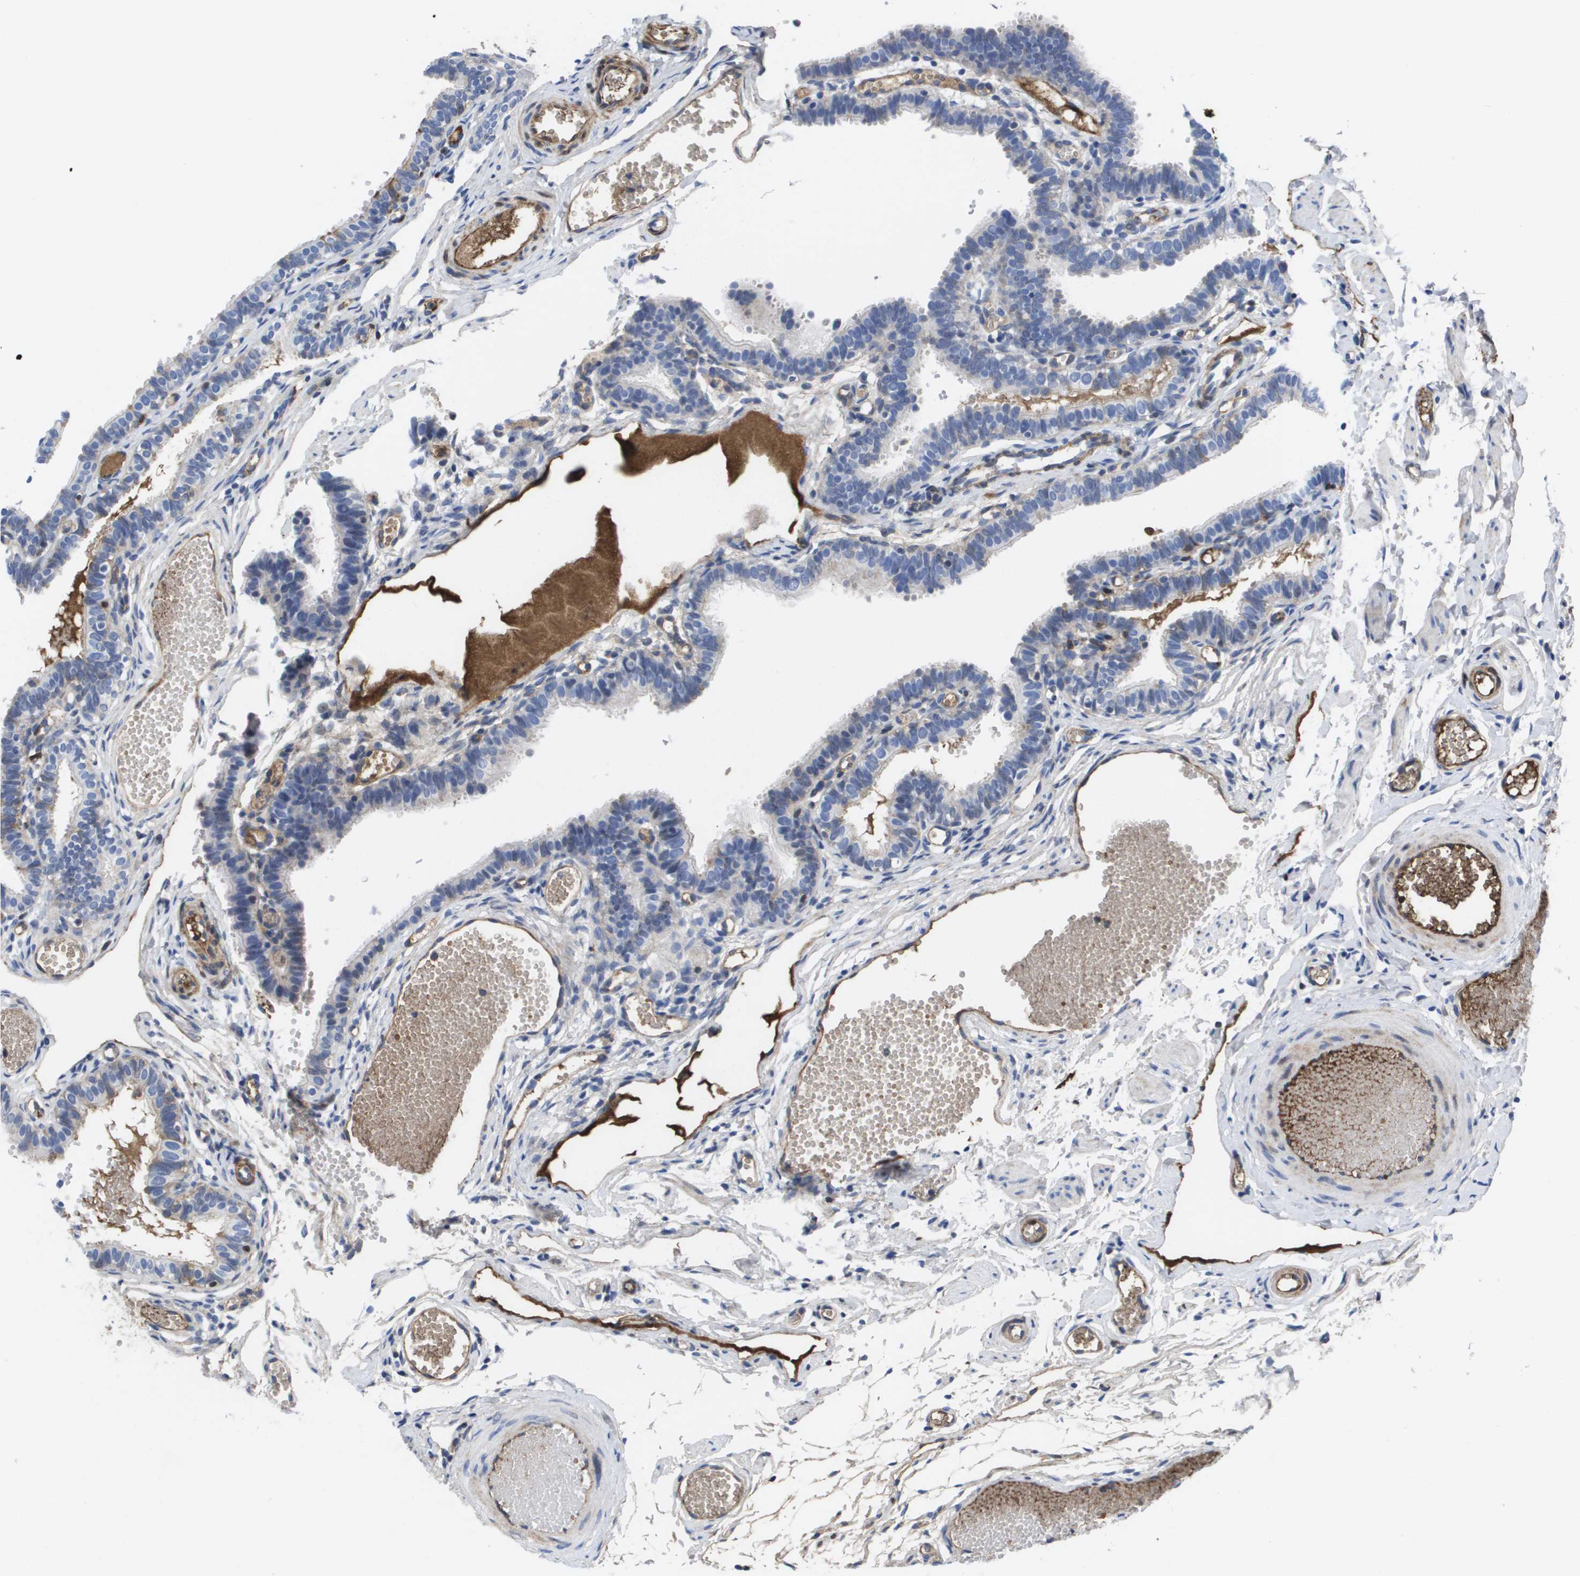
{"staining": {"intensity": "moderate", "quantity": "<25%", "location": "cytoplasmic/membranous"}, "tissue": "fallopian tube", "cell_type": "Glandular cells", "image_type": "normal", "snomed": [{"axis": "morphology", "description": "Normal tissue, NOS"}, {"axis": "topography", "description": "Fallopian tube"}, {"axis": "topography", "description": "Placenta"}], "caption": "IHC of benign human fallopian tube displays low levels of moderate cytoplasmic/membranous expression in approximately <25% of glandular cells.", "gene": "SERPINC1", "patient": {"sex": "female", "age": 34}}